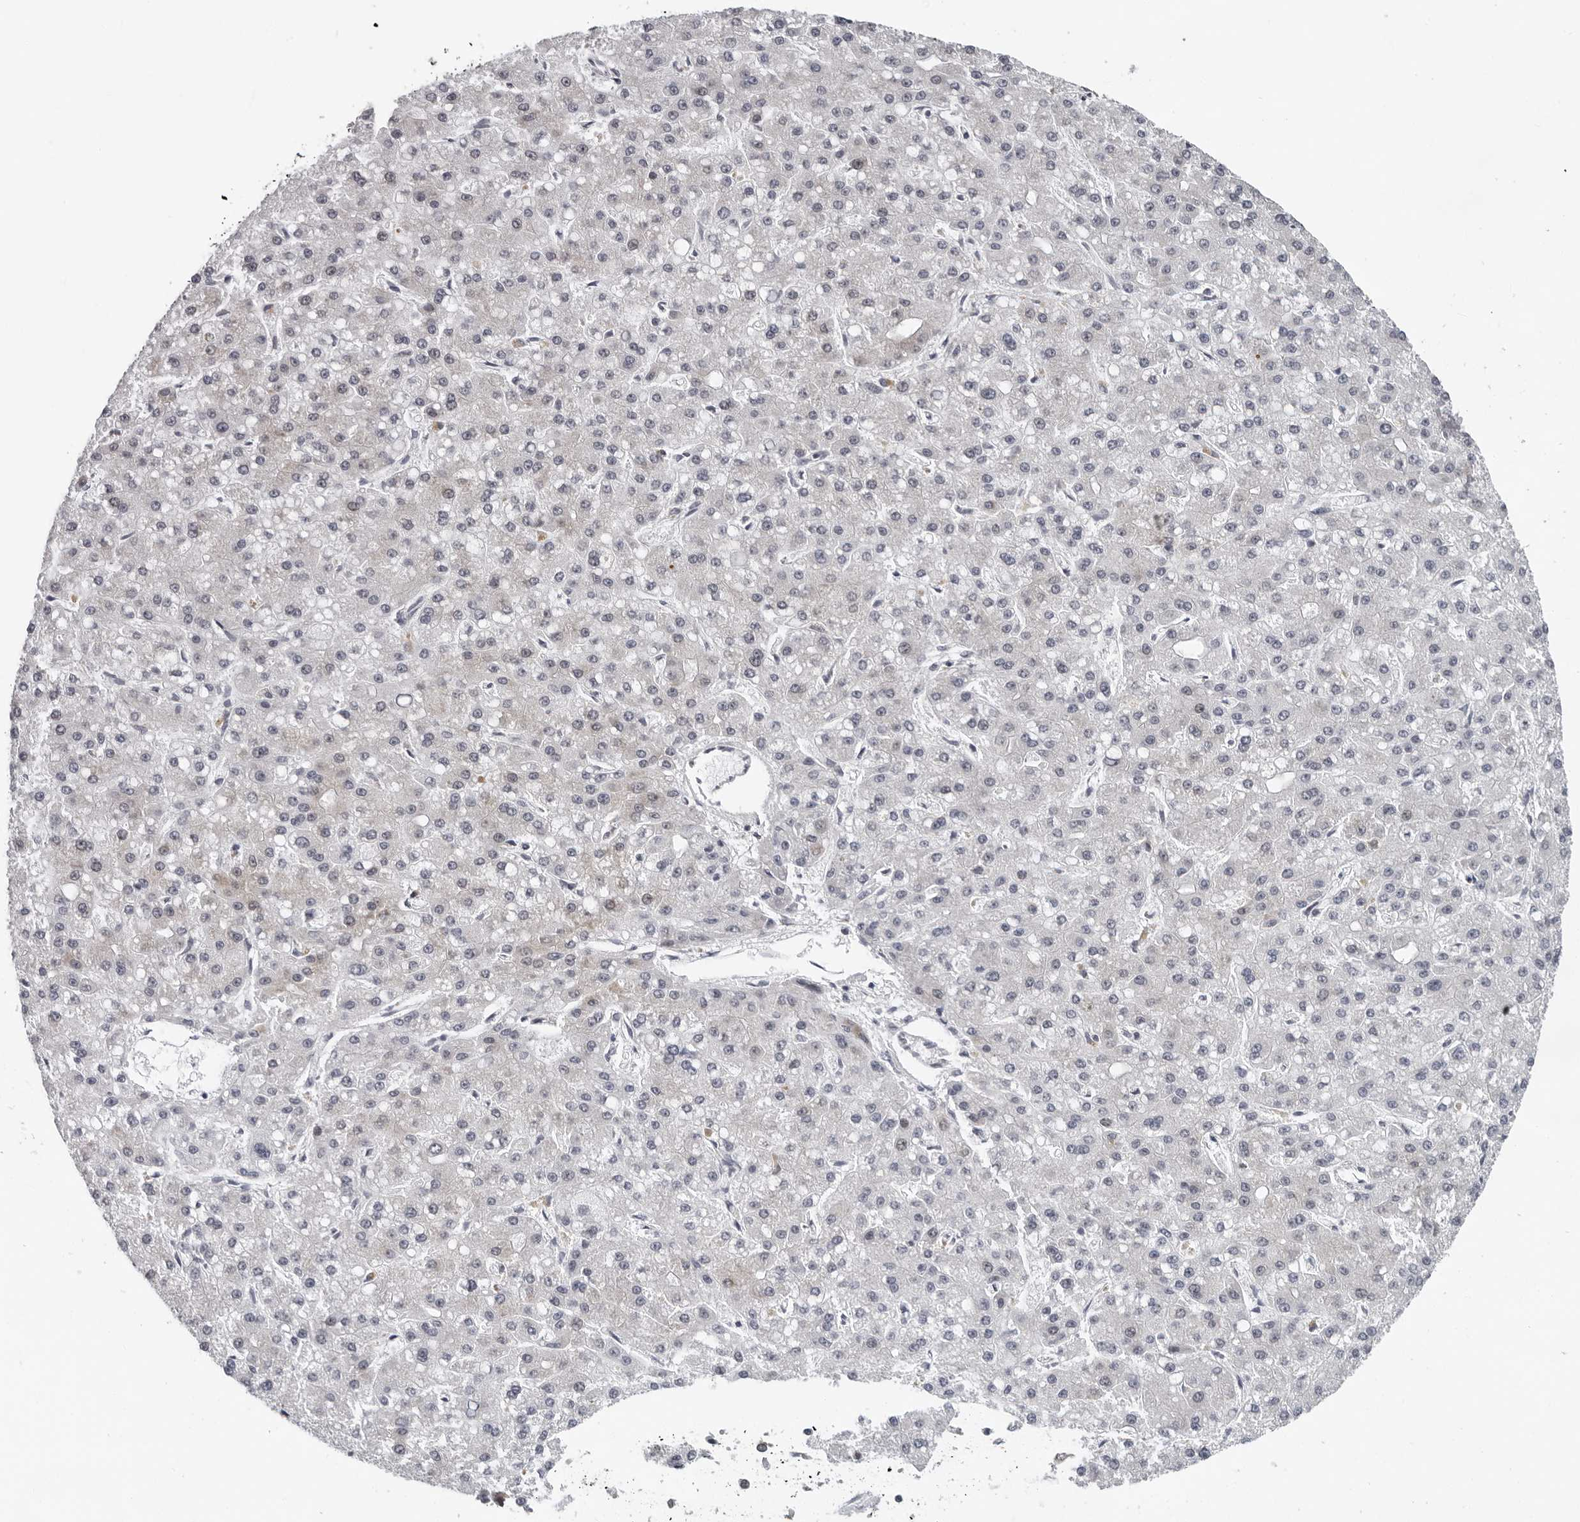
{"staining": {"intensity": "negative", "quantity": "none", "location": "none"}, "tissue": "liver cancer", "cell_type": "Tumor cells", "image_type": "cancer", "snomed": [{"axis": "morphology", "description": "Carcinoma, Hepatocellular, NOS"}, {"axis": "topography", "description": "Liver"}], "caption": "IHC histopathology image of neoplastic tissue: liver hepatocellular carcinoma stained with DAB (3,3'-diaminobenzidine) exhibits no significant protein expression in tumor cells.", "gene": "PIP4K2C", "patient": {"sex": "male", "age": 67}}